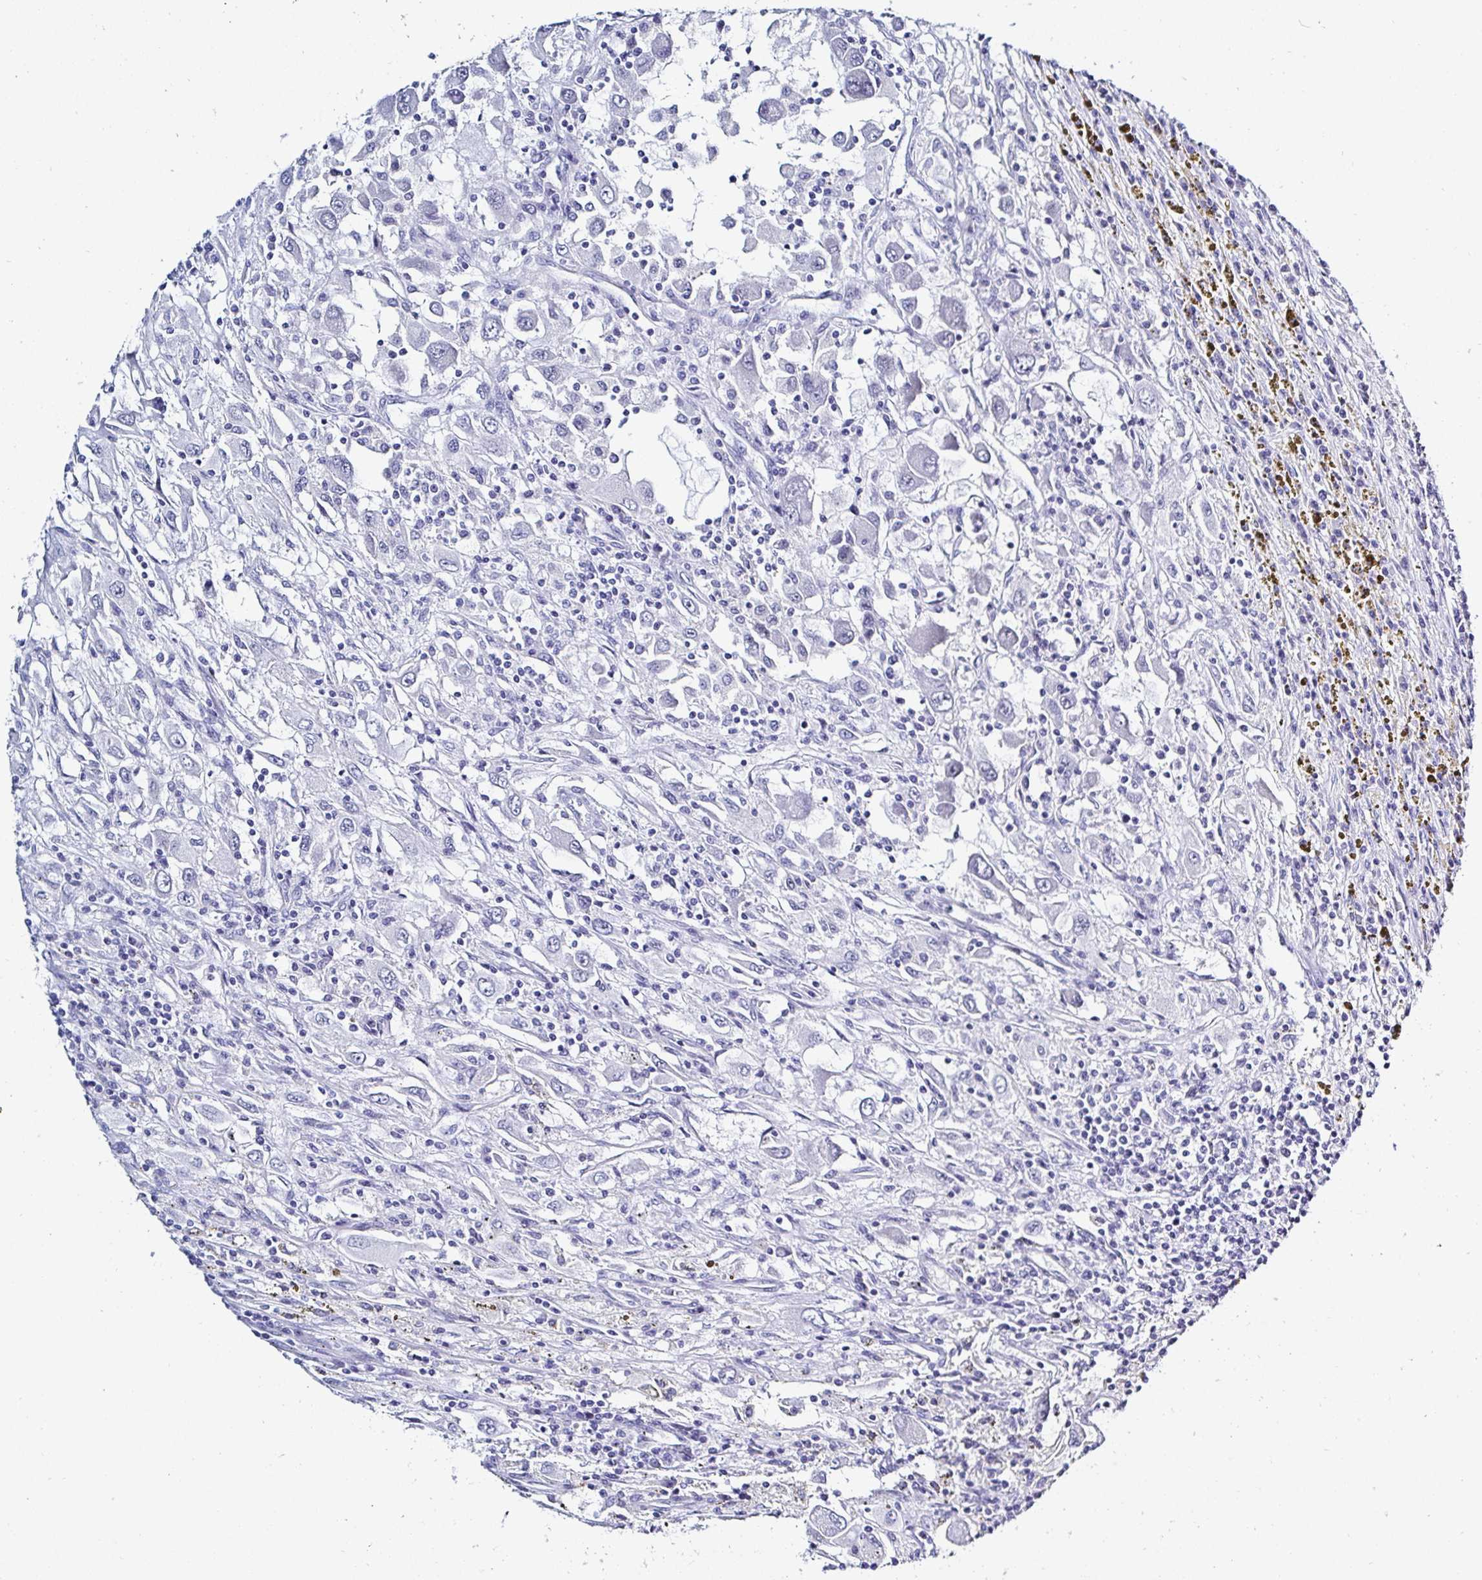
{"staining": {"intensity": "negative", "quantity": "none", "location": "none"}, "tissue": "renal cancer", "cell_type": "Tumor cells", "image_type": "cancer", "snomed": [{"axis": "morphology", "description": "Adenocarcinoma, NOS"}, {"axis": "topography", "description": "Kidney"}], "caption": "High power microscopy photomicrograph of an immunohistochemistry (IHC) micrograph of renal cancer (adenocarcinoma), revealing no significant staining in tumor cells. Brightfield microscopy of immunohistochemistry (IHC) stained with DAB (3,3'-diaminobenzidine) (brown) and hematoxylin (blue), captured at high magnification.", "gene": "OR10K1", "patient": {"sex": "female", "age": 67}}